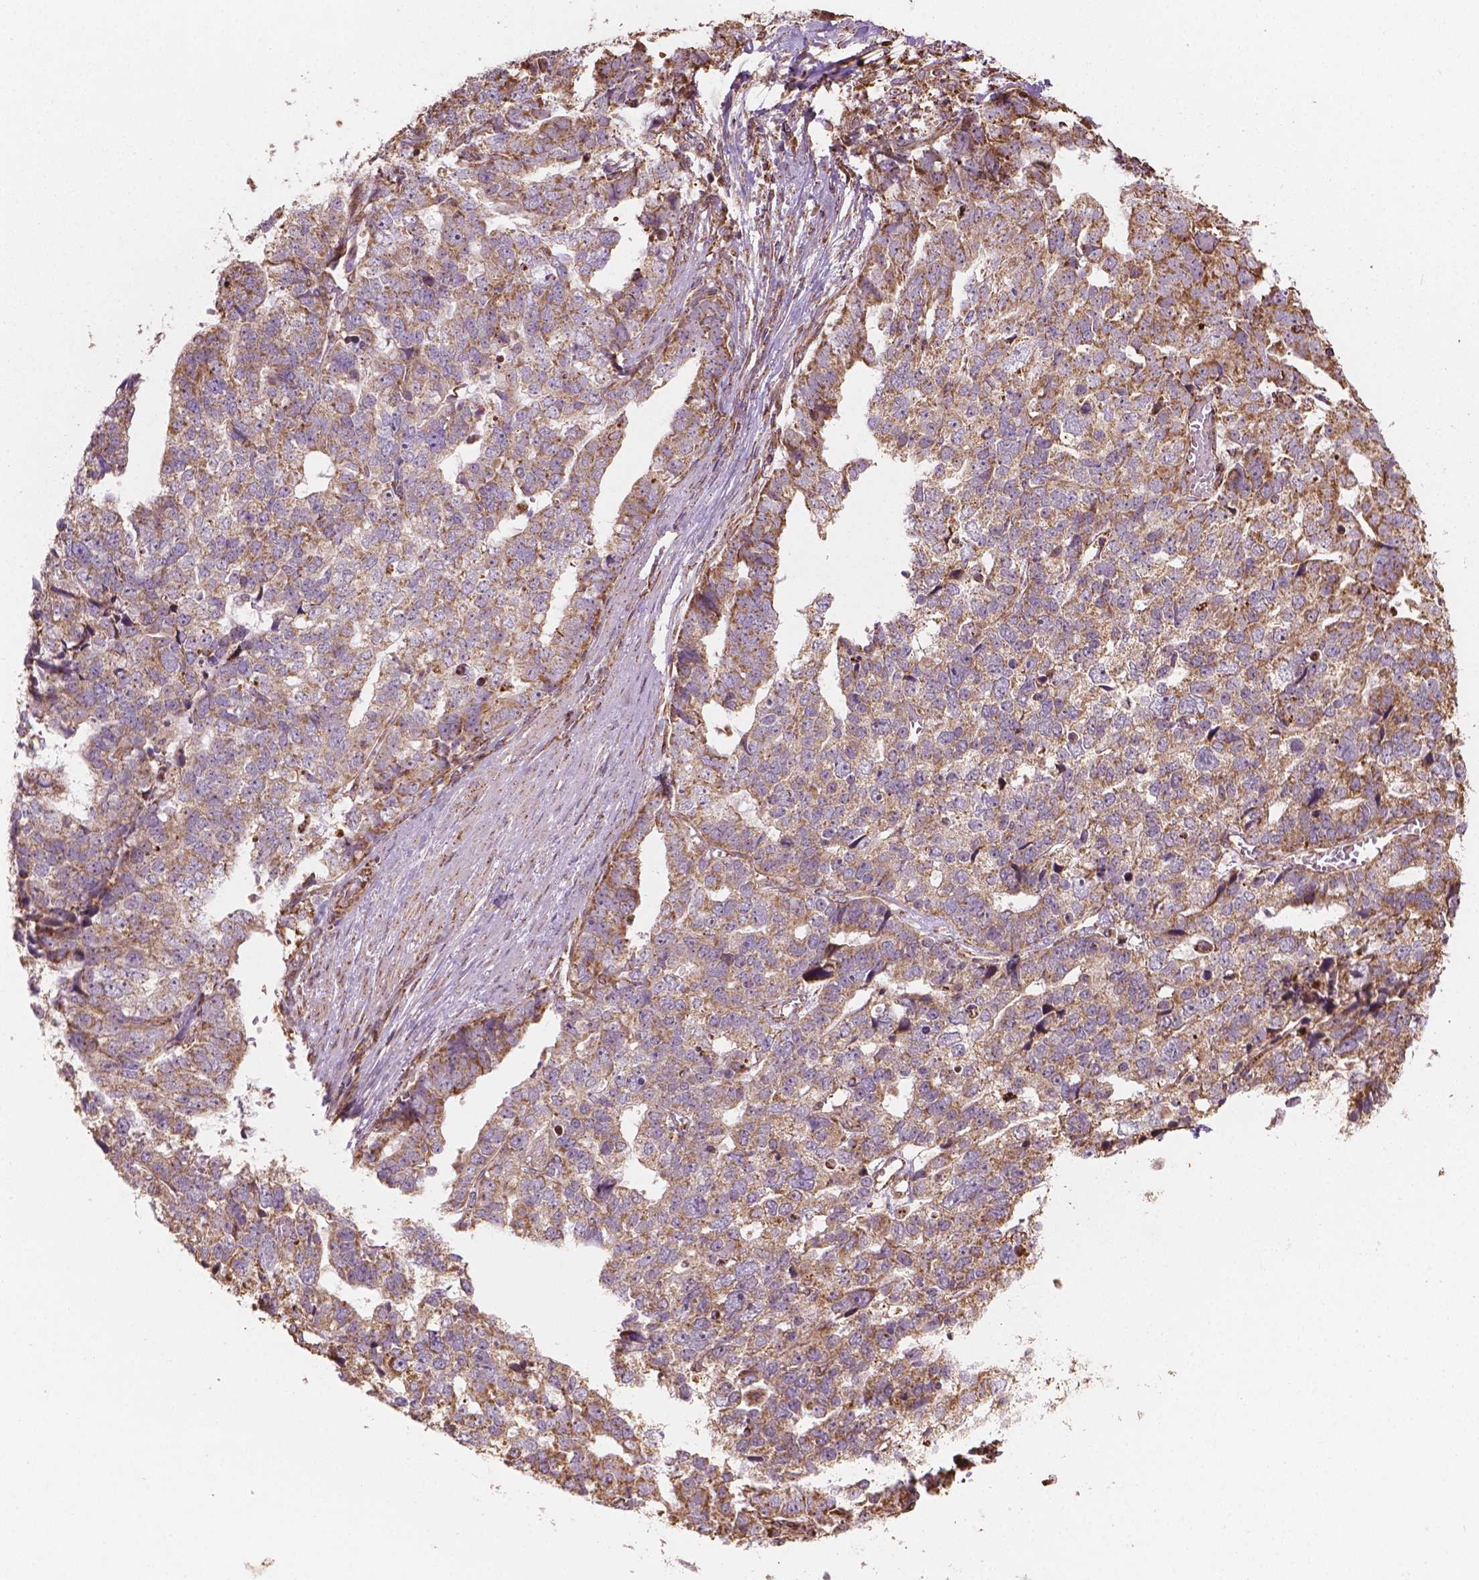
{"staining": {"intensity": "weak", "quantity": ">75%", "location": "cytoplasmic/membranous"}, "tissue": "stomach cancer", "cell_type": "Tumor cells", "image_type": "cancer", "snomed": [{"axis": "morphology", "description": "Adenocarcinoma, NOS"}, {"axis": "topography", "description": "Stomach"}], "caption": "Tumor cells demonstrate low levels of weak cytoplasmic/membranous expression in approximately >75% of cells in stomach cancer.", "gene": "HS3ST3A1", "patient": {"sex": "male", "age": 69}}